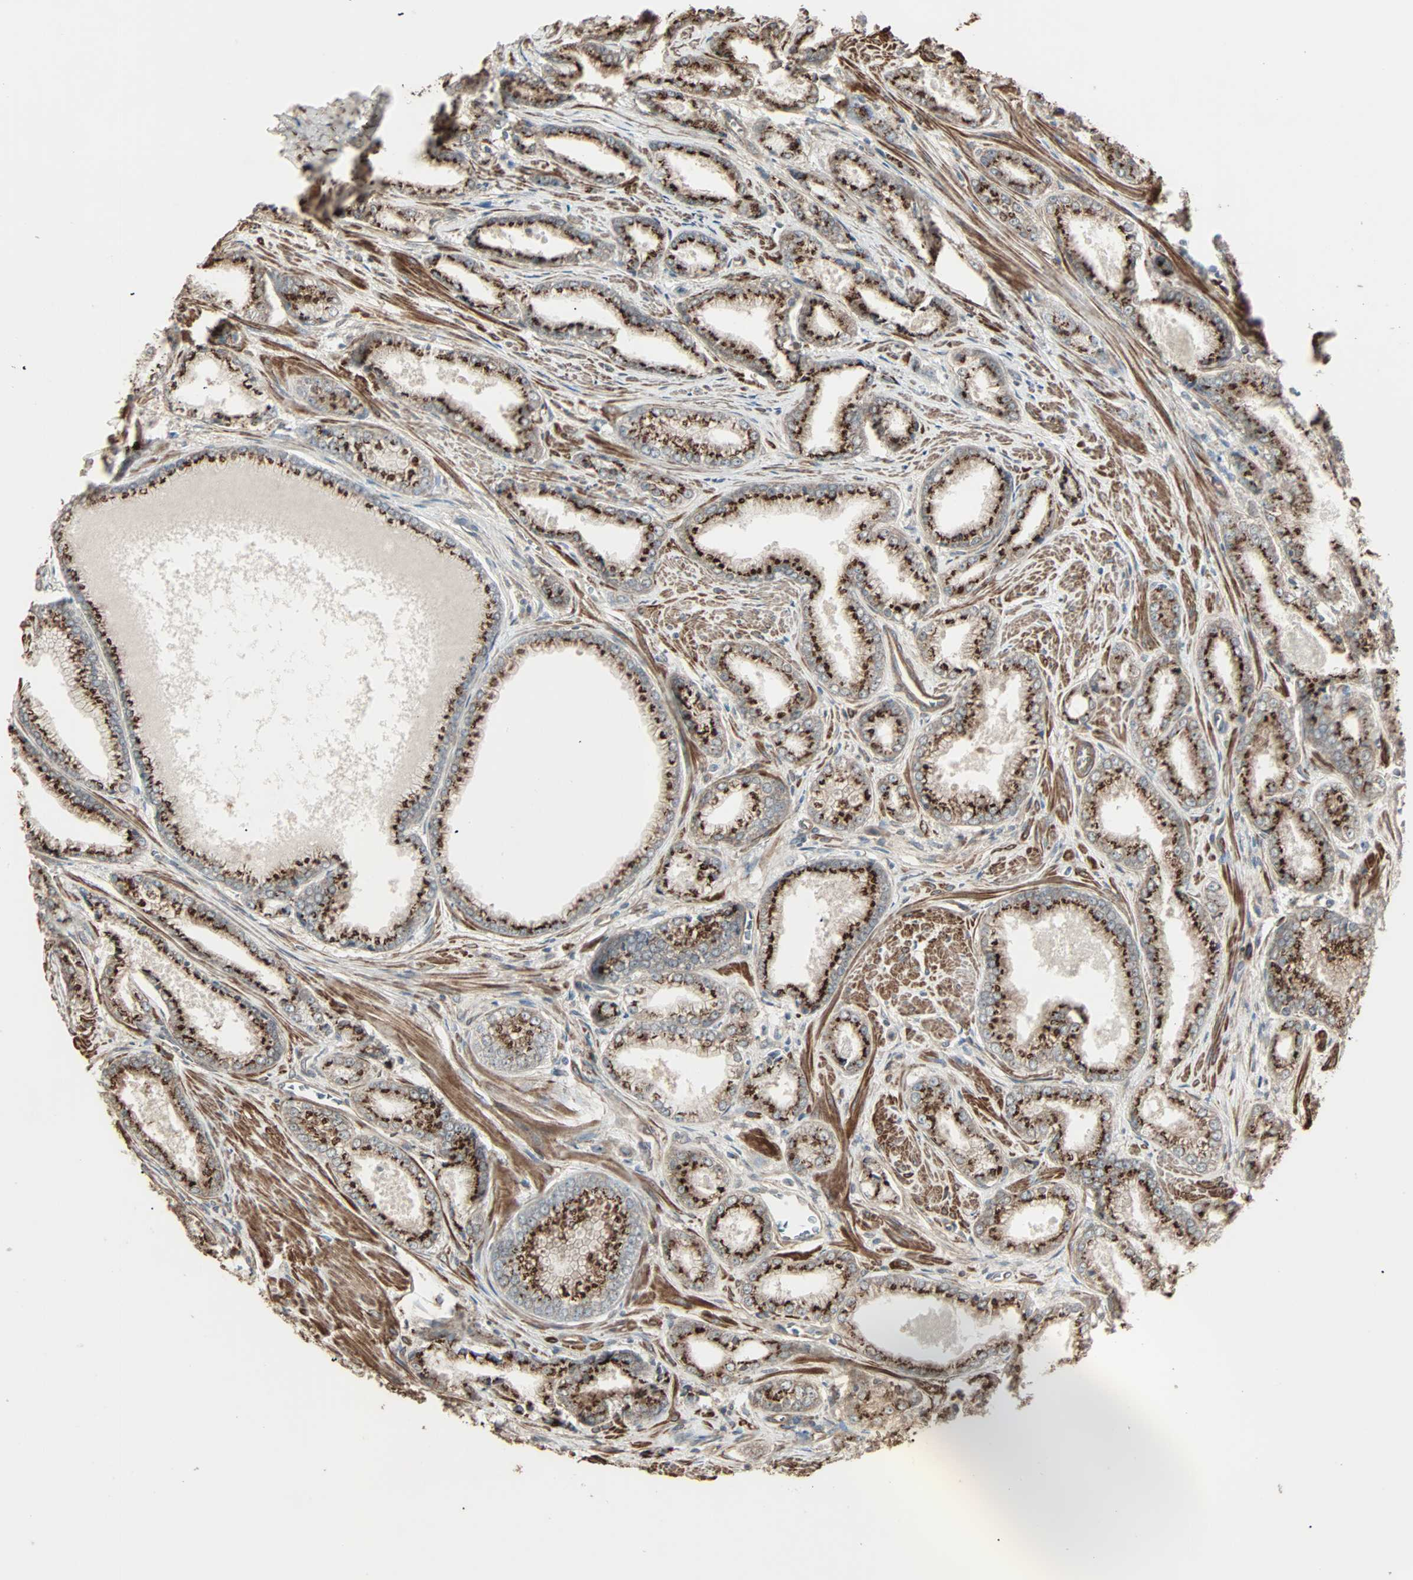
{"staining": {"intensity": "strong", "quantity": ">75%", "location": "cytoplasmic/membranous"}, "tissue": "prostate cancer", "cell_type": "Tumor cells", "image_type": "cancer", "snomed": [{"axis": "morphology", "description": "Adenocarcinoma, Low grade"}, {"axis": "topography", "description": "Prostate"}], "caption": "Adenocarcinoma (low-grade) (prostate) was stained to show a protein in brown. There is high levels of strong cytoplasmic/membranous positivity in approximately >75% of tumor cells.", "gene": "GALNT3", "patient": {"sex": "male", "age": 64}}